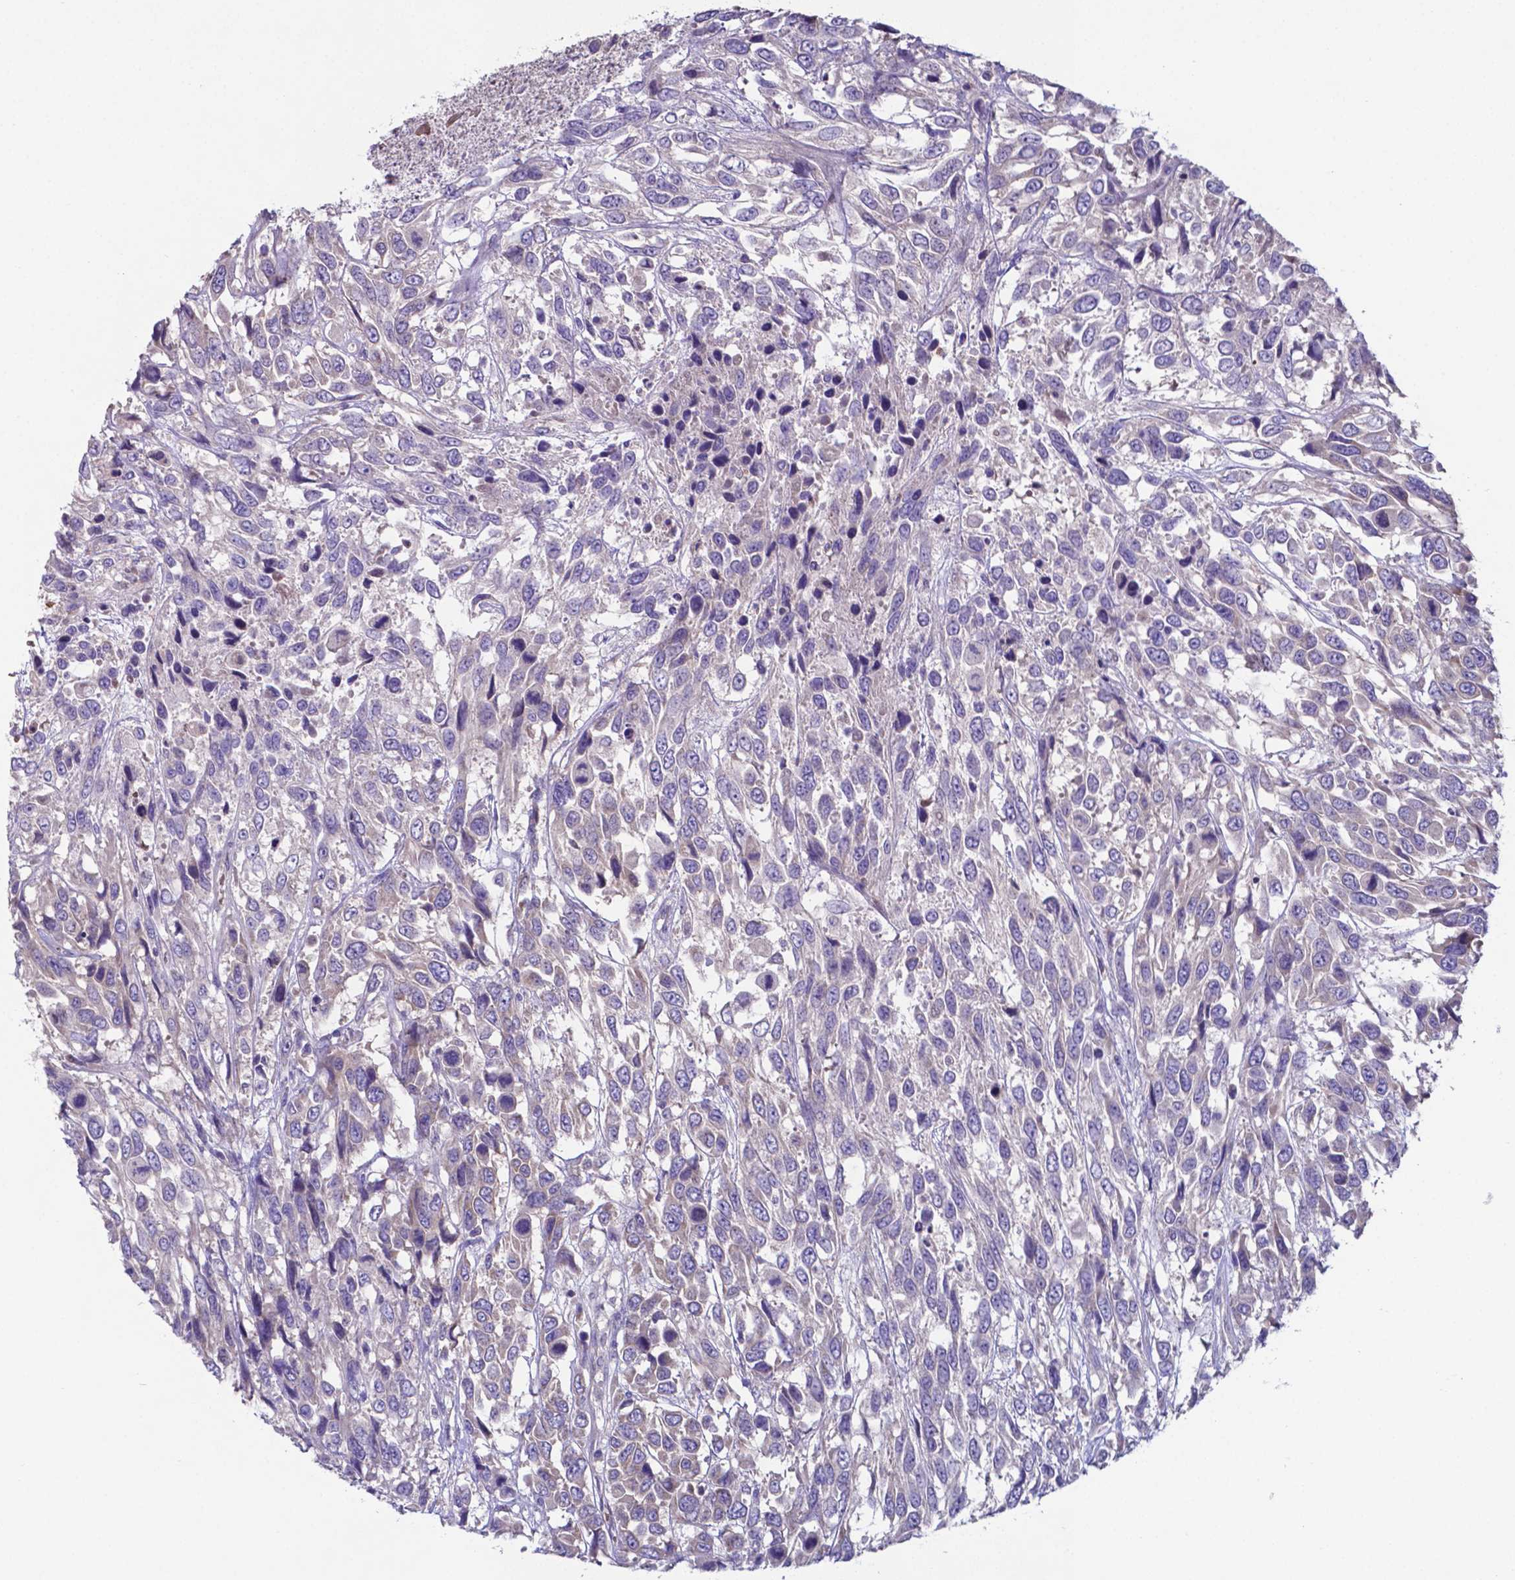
{"staining": {"intensity": "negative", "quantity": "none", "location": "none"}, "tissue": "urothelial cancer", "cell_type": "Tumor cells", "image_type": "cancer", "snomed": [{"axis": "morphology", "description": "Urothelial carcinoma, High grade"}, {"axis": "topography", "description": "Urinary bladder"}], "caption": "An IHC histopathology image of urothelial cancer is shown. There is no staining in tumor cells of urothelial cancer.", "gene": "TYRO3", "patient": {"sex": "female", "age": 70}}